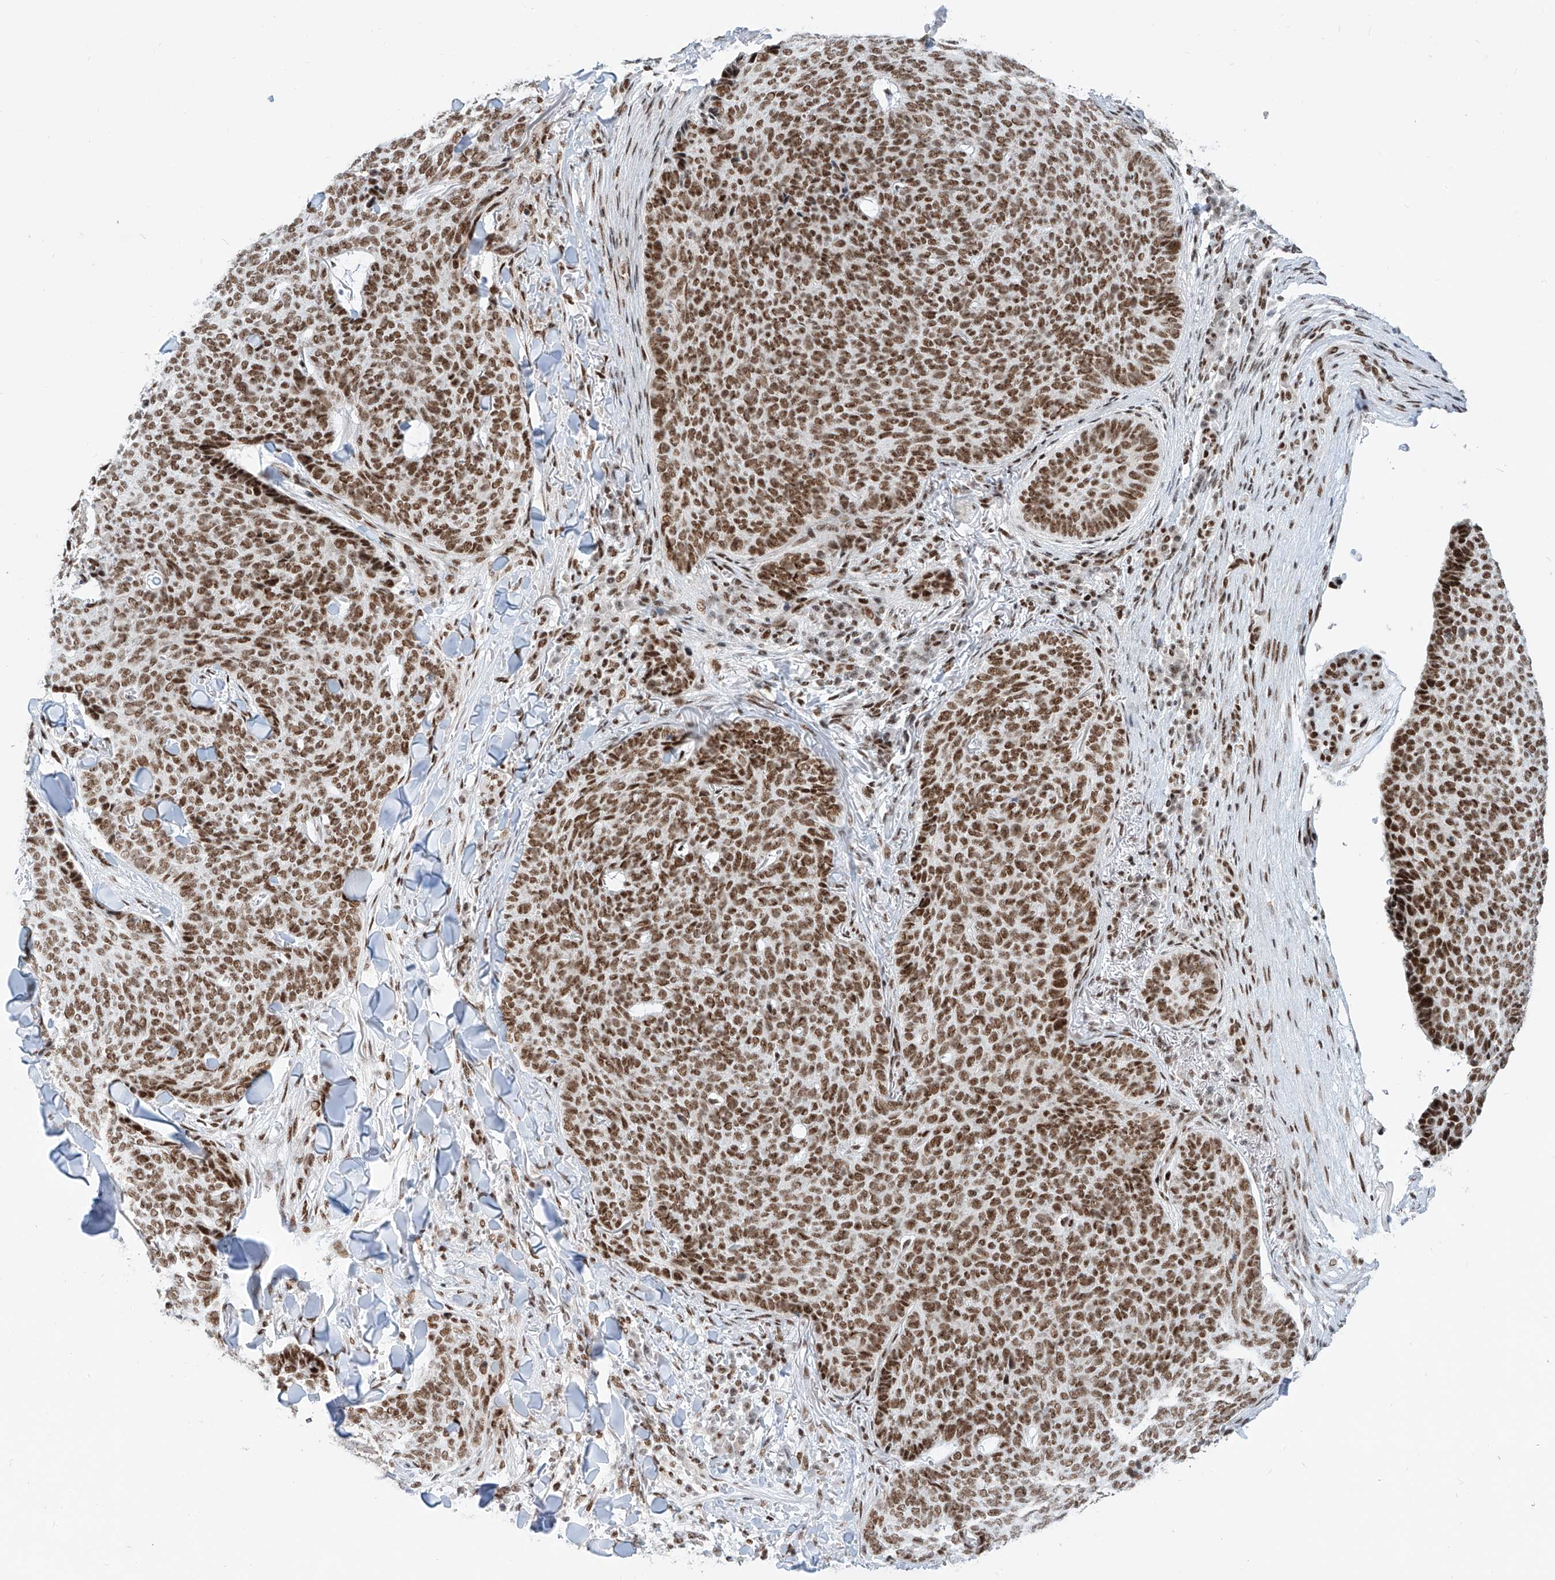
{"staining": {"intensity": "strong", "quantity": ">75%", "location": "nuclear"}, "tissue": "skin cancer", "cell_type": "Tumor cells", "image_type": "cancer", "snomed": [{"axis": "morphology", "description": "Normal tissue, NOS"}, {"axis": "morphology", "description": "Basal cell carcinoma"}, {"axis": "topography", "description": "Skin"}], "caption": "Skin basal cell carcinoma stained with DAB IHC displays high levels of strong nuclear staining in about >75% of tumor cells. (IHC, brightfield microscopy, high magnification).", "gene": "TAF4", "patient": {"sex": "male", "age": 50}}